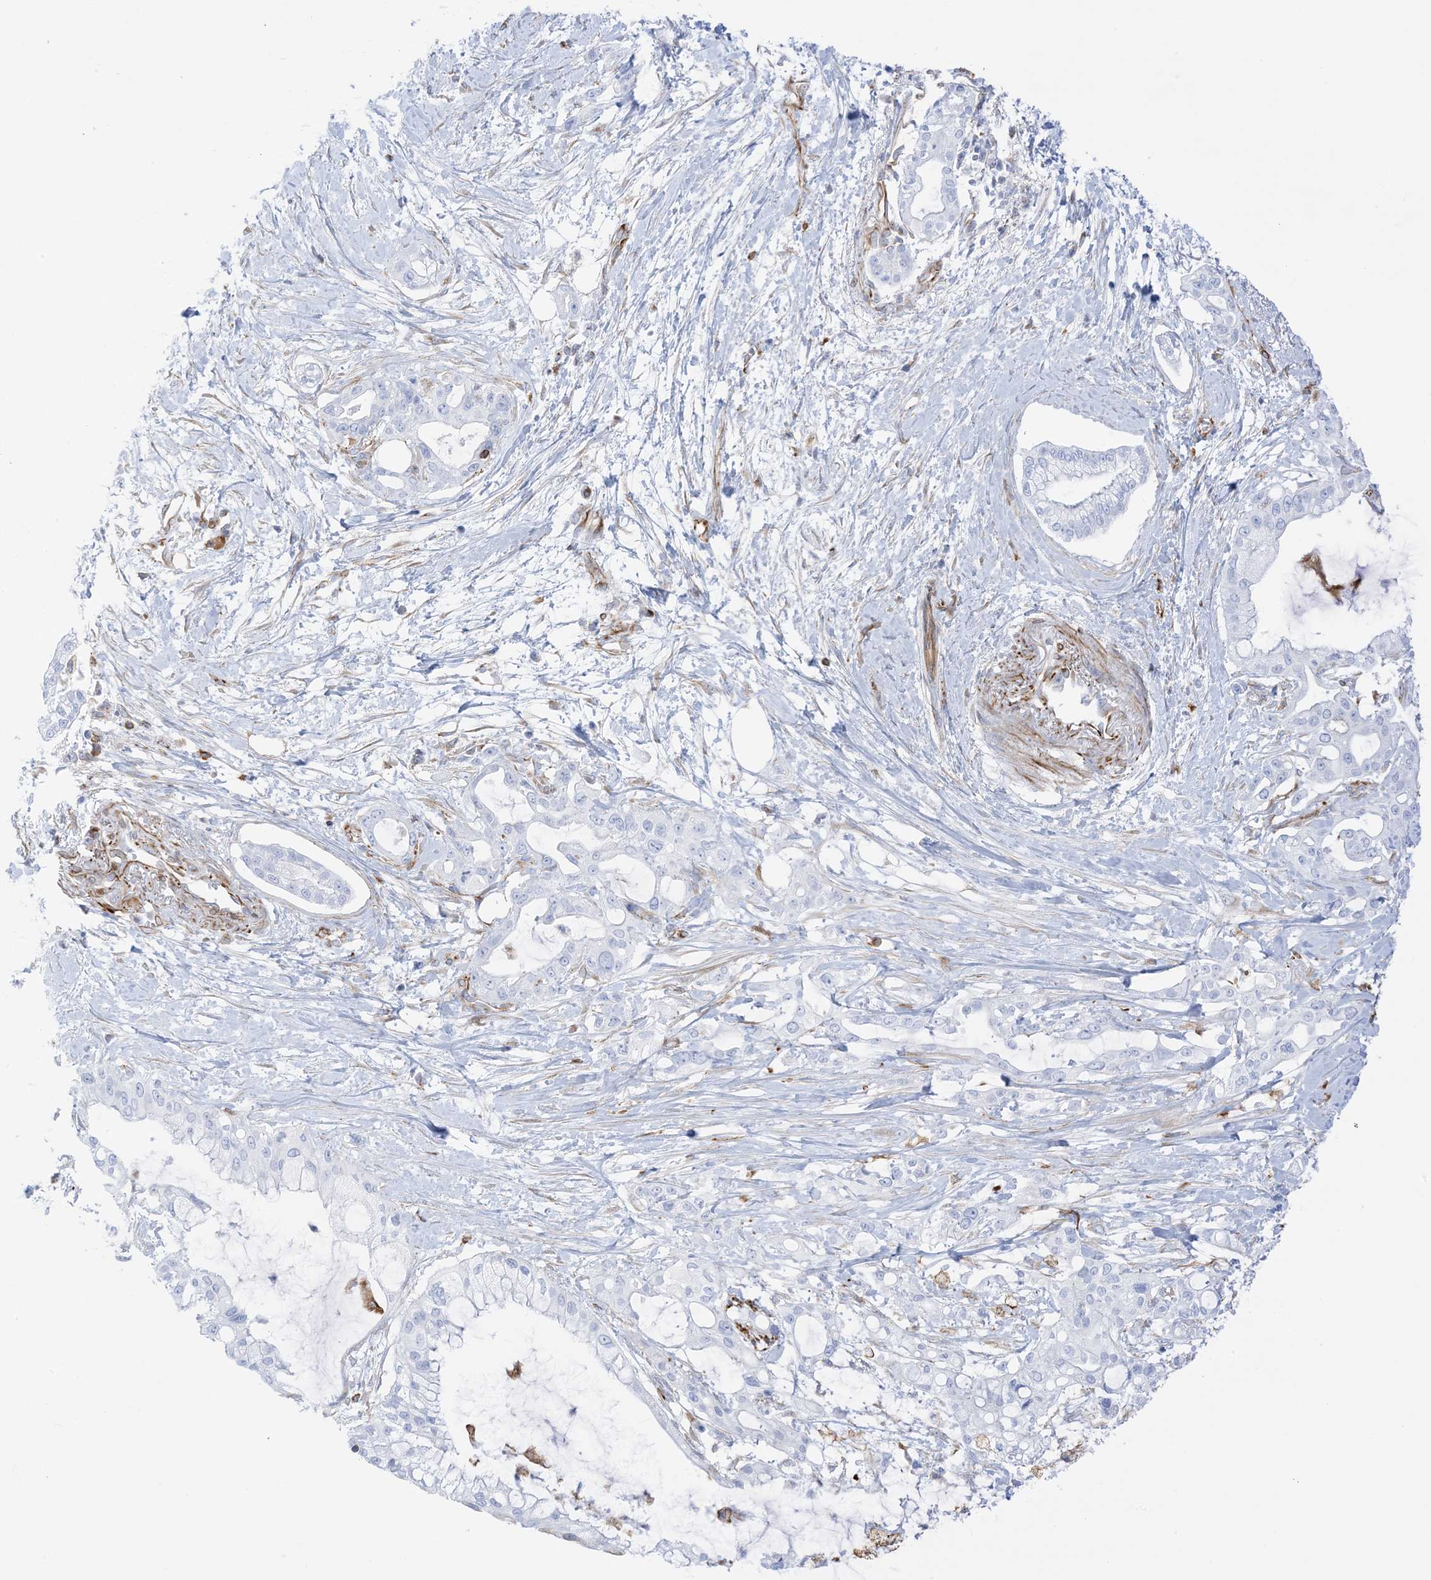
{"staining": {"intensity": "negative", "quantity": "none", "location": "none"}, "tissue": "pancreatic cancer", "cell_type": "Tumor cells", "image_type": "cancer", "snomed": [{"axis": "morphology", "description": "Adenocarcinoma, NOS"}, {"axis": "topography", "description": "Pancreas"}], "caption": "An IHC histopathology image of adenocarcinoma (pancreatic) is shown. There is no staining in tumor cells of adenocarcinoma (pancreatic).", "gene": "PID1", "patient": {"sex": "male", "age": 68}}